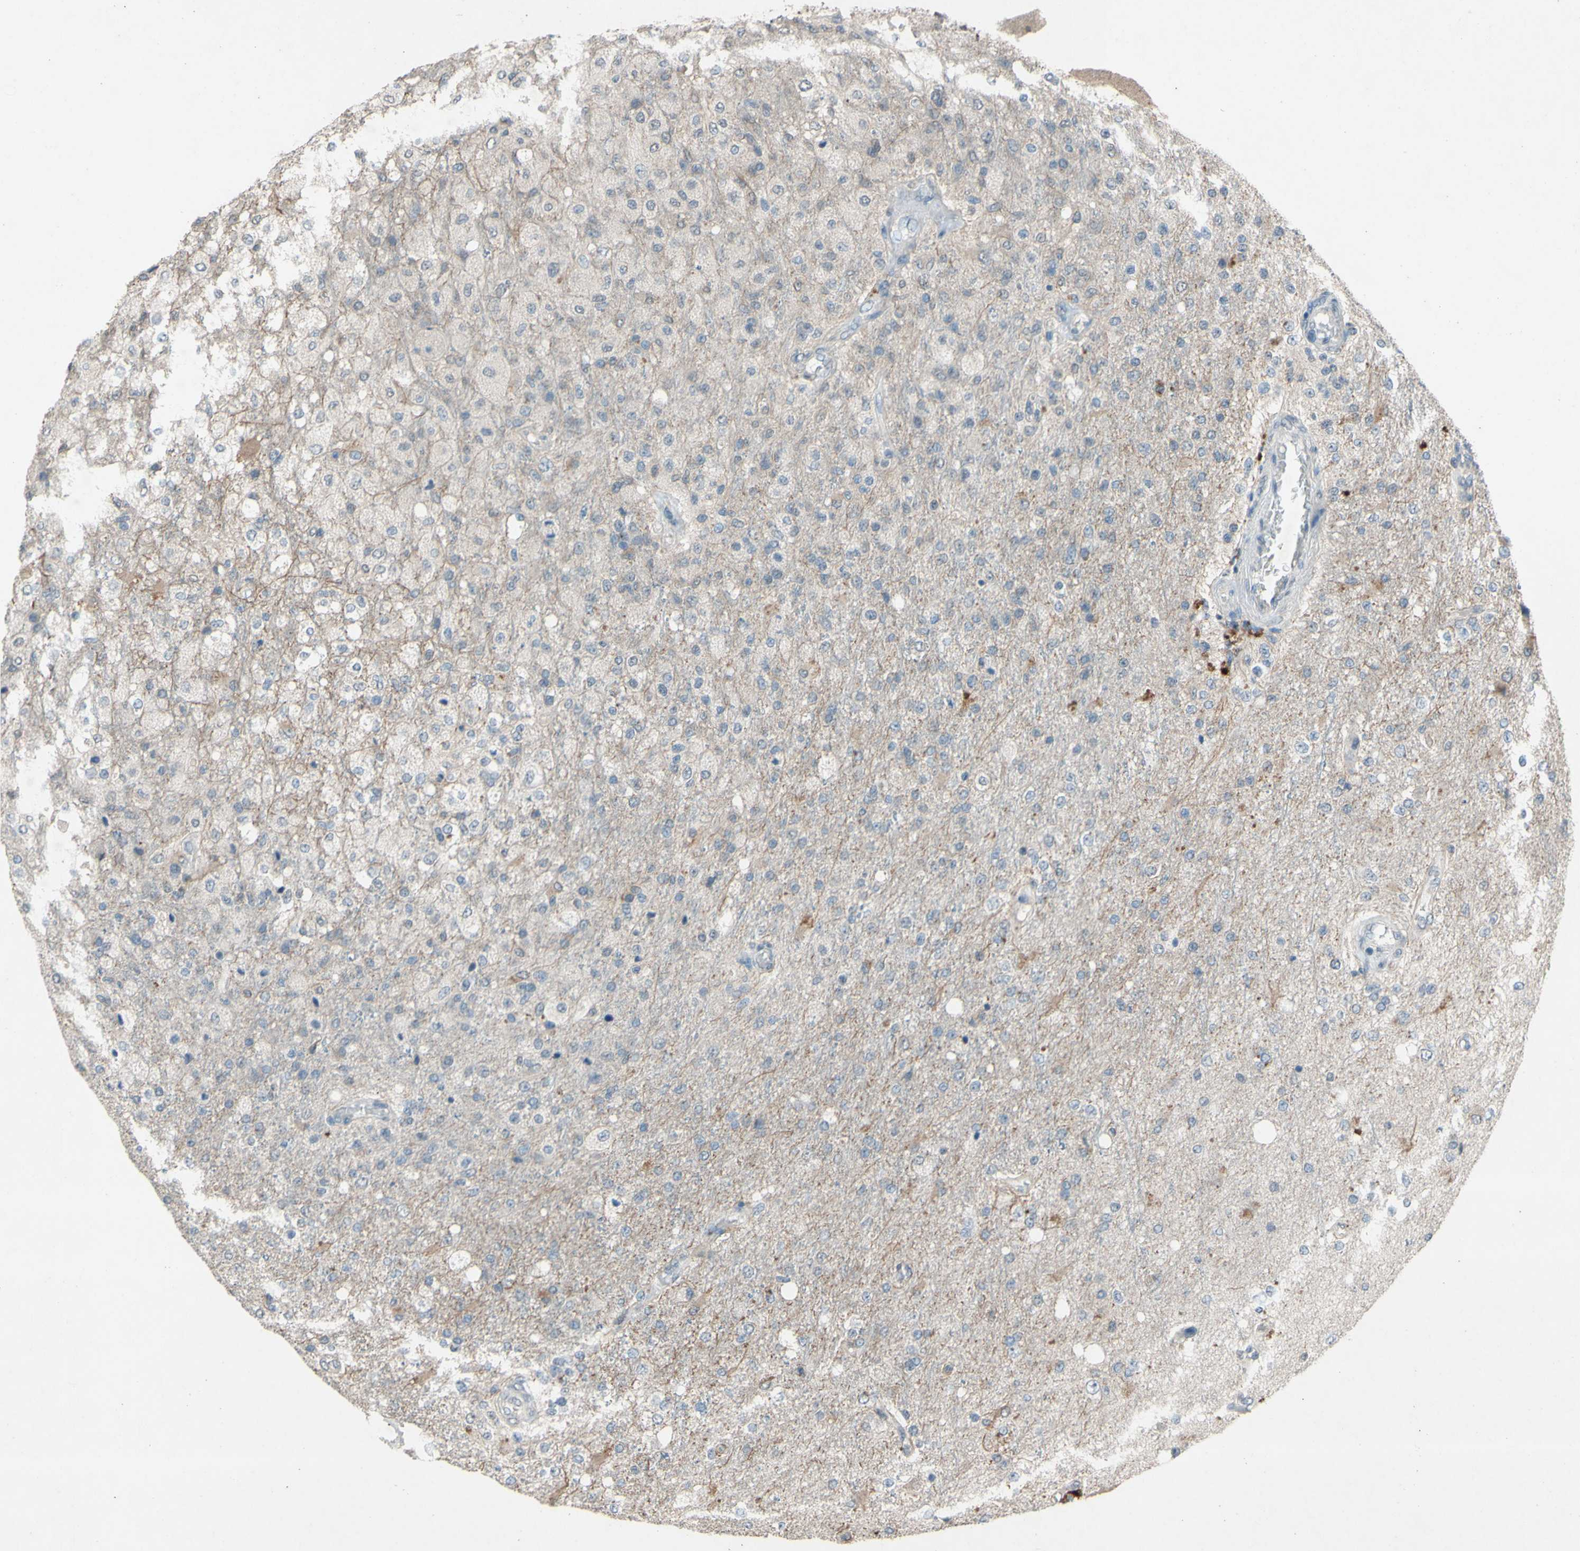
{"staining": {"intensity": "negative", "quantity": "none", "location": "none"}, "tissue": "glioma", "cell_type": "Tumor cells", "image_type": "cancer", "snomed": [{"axis": "morphology", "description": "Normal tissue, NOS"}, {"axis": "morphology", "description": "Glioma, malignant, High grade"}, {"axis": "topography", "description": "Cerebral cortex"}], "caption": "This is an immunohistochemistry (IHC) photomicrograph of human high-grade glioma (malignant). There is no expression in tumor cells.", "gene": "CDCP1", "patient": {"sex": "male", "age": 77}}